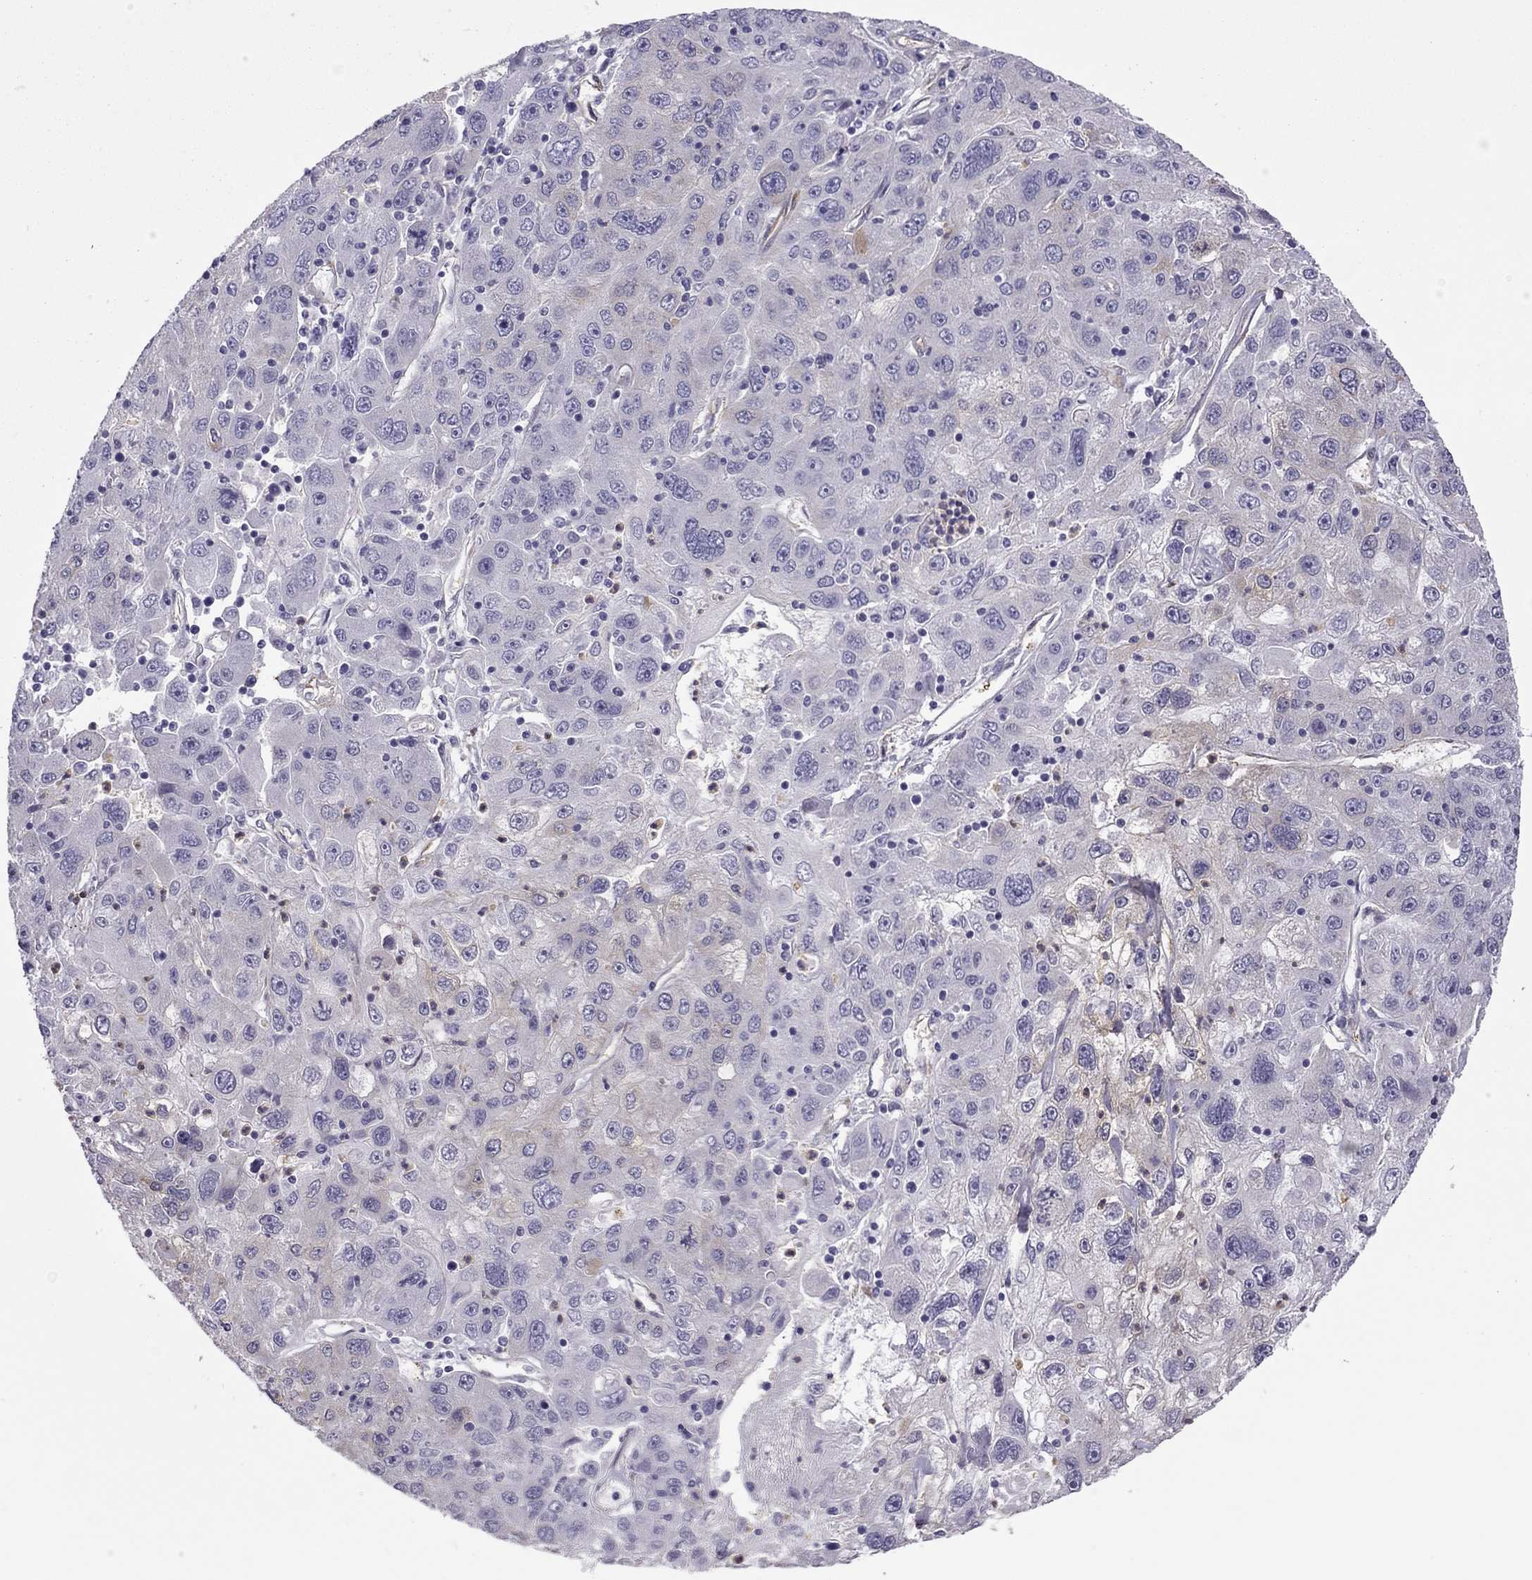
{"staining": {"intensity": "negative", "quantity": "none", "location": "none"}, "tissue": "stomach cancer", "cell_type": "Tumor cells", "image_type": "cancer", "snomed": [{"axis": "morphology", "description": "Adenocarcinoma, NOS"}, {"axis": "topography", "description": "Stomach"}], "caption": "There is no significant staining in tumor cells of stomach cancer (adenocarcinoma).", "gene": "MAP4", "patient": {"sex": "male", "age": 56}}